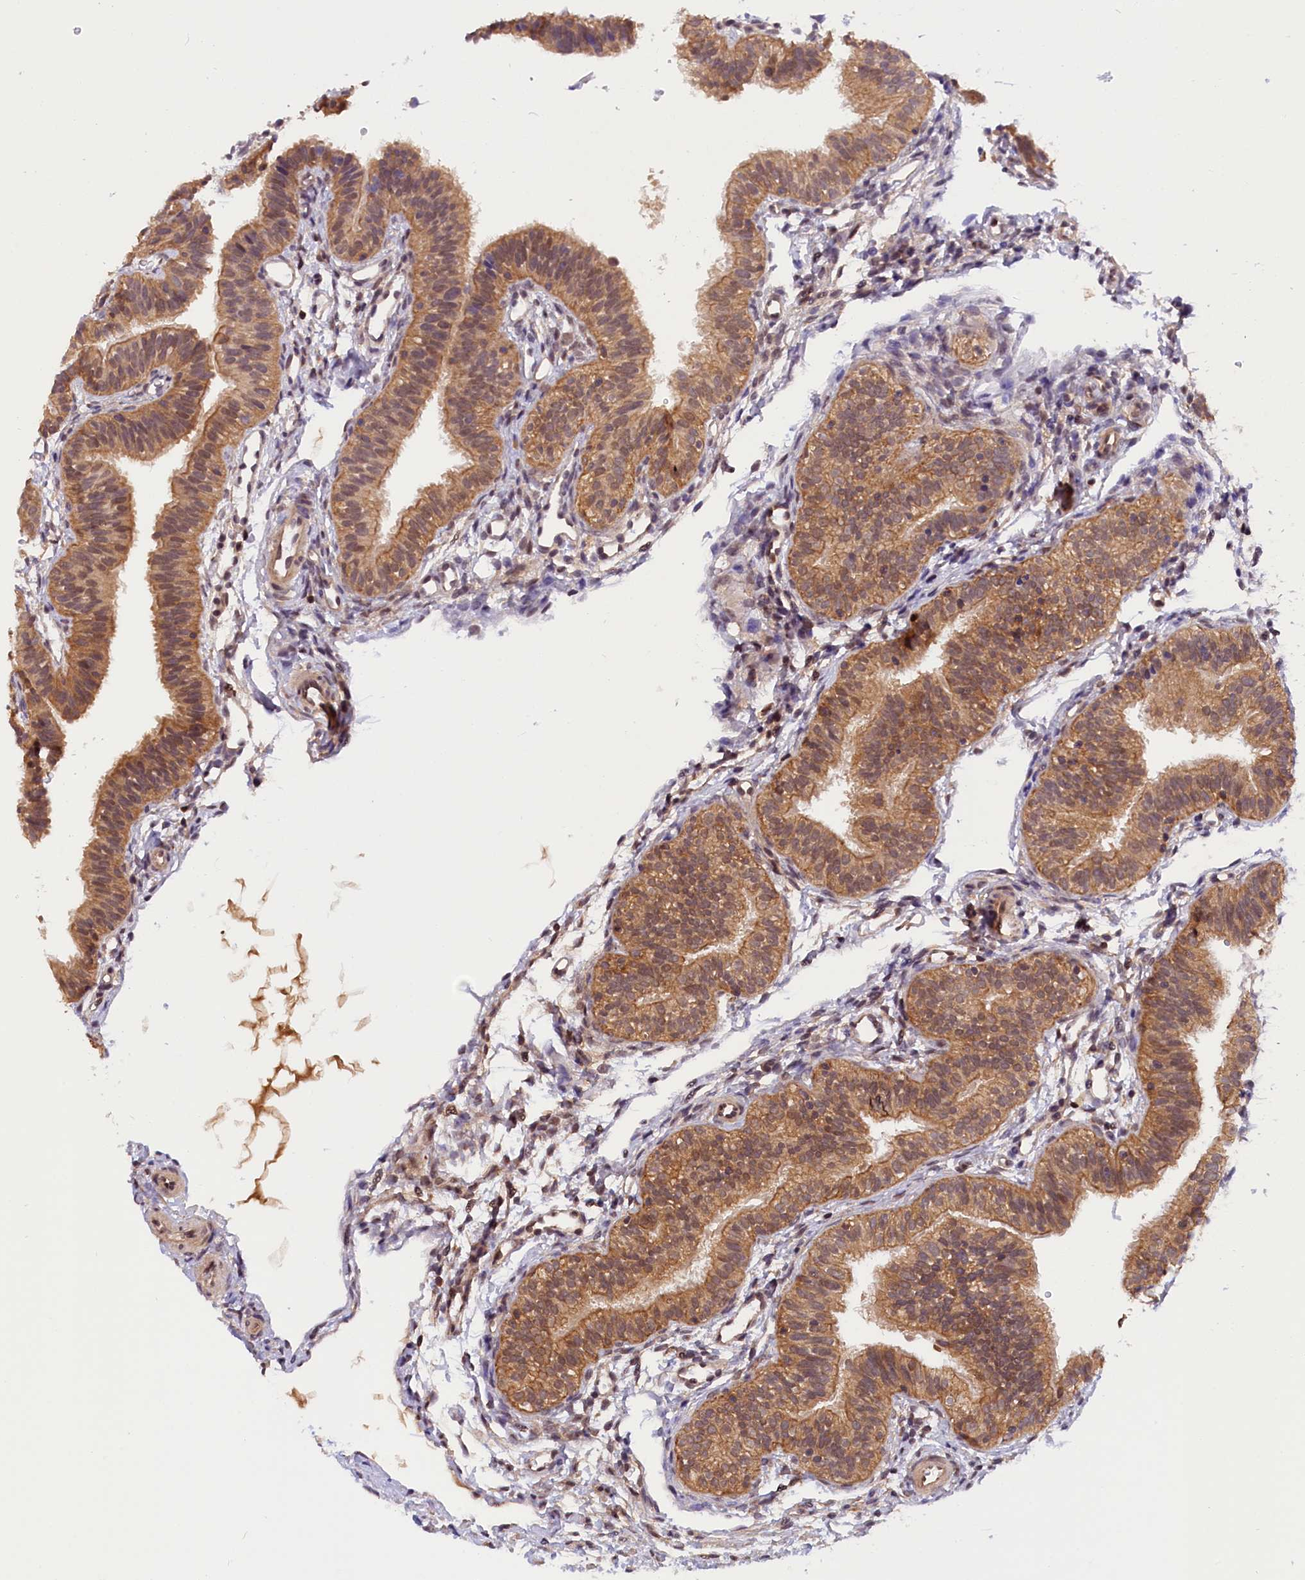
{"staining": {"intensity": "moderate", "quantity": ">75%", "location": "cytoplasmic/membranous"}, "tissue": "fallopian tube", "cell_type": "Glandular cells", "image_type": "normal", "snomed": [{"axis": "morphology", "description": "Normal tissue, NOS"}, {"axis": "topography", "description": "Fallopian tube"}], "caption": "This is a photomicrograph of IHC staining of normal fallopian tube, which shows moderate positivity in the cytoplasmic/membranous of glandular cells.", "gene": "TBCB", "patient": {"sex": "female", "age": 35}}